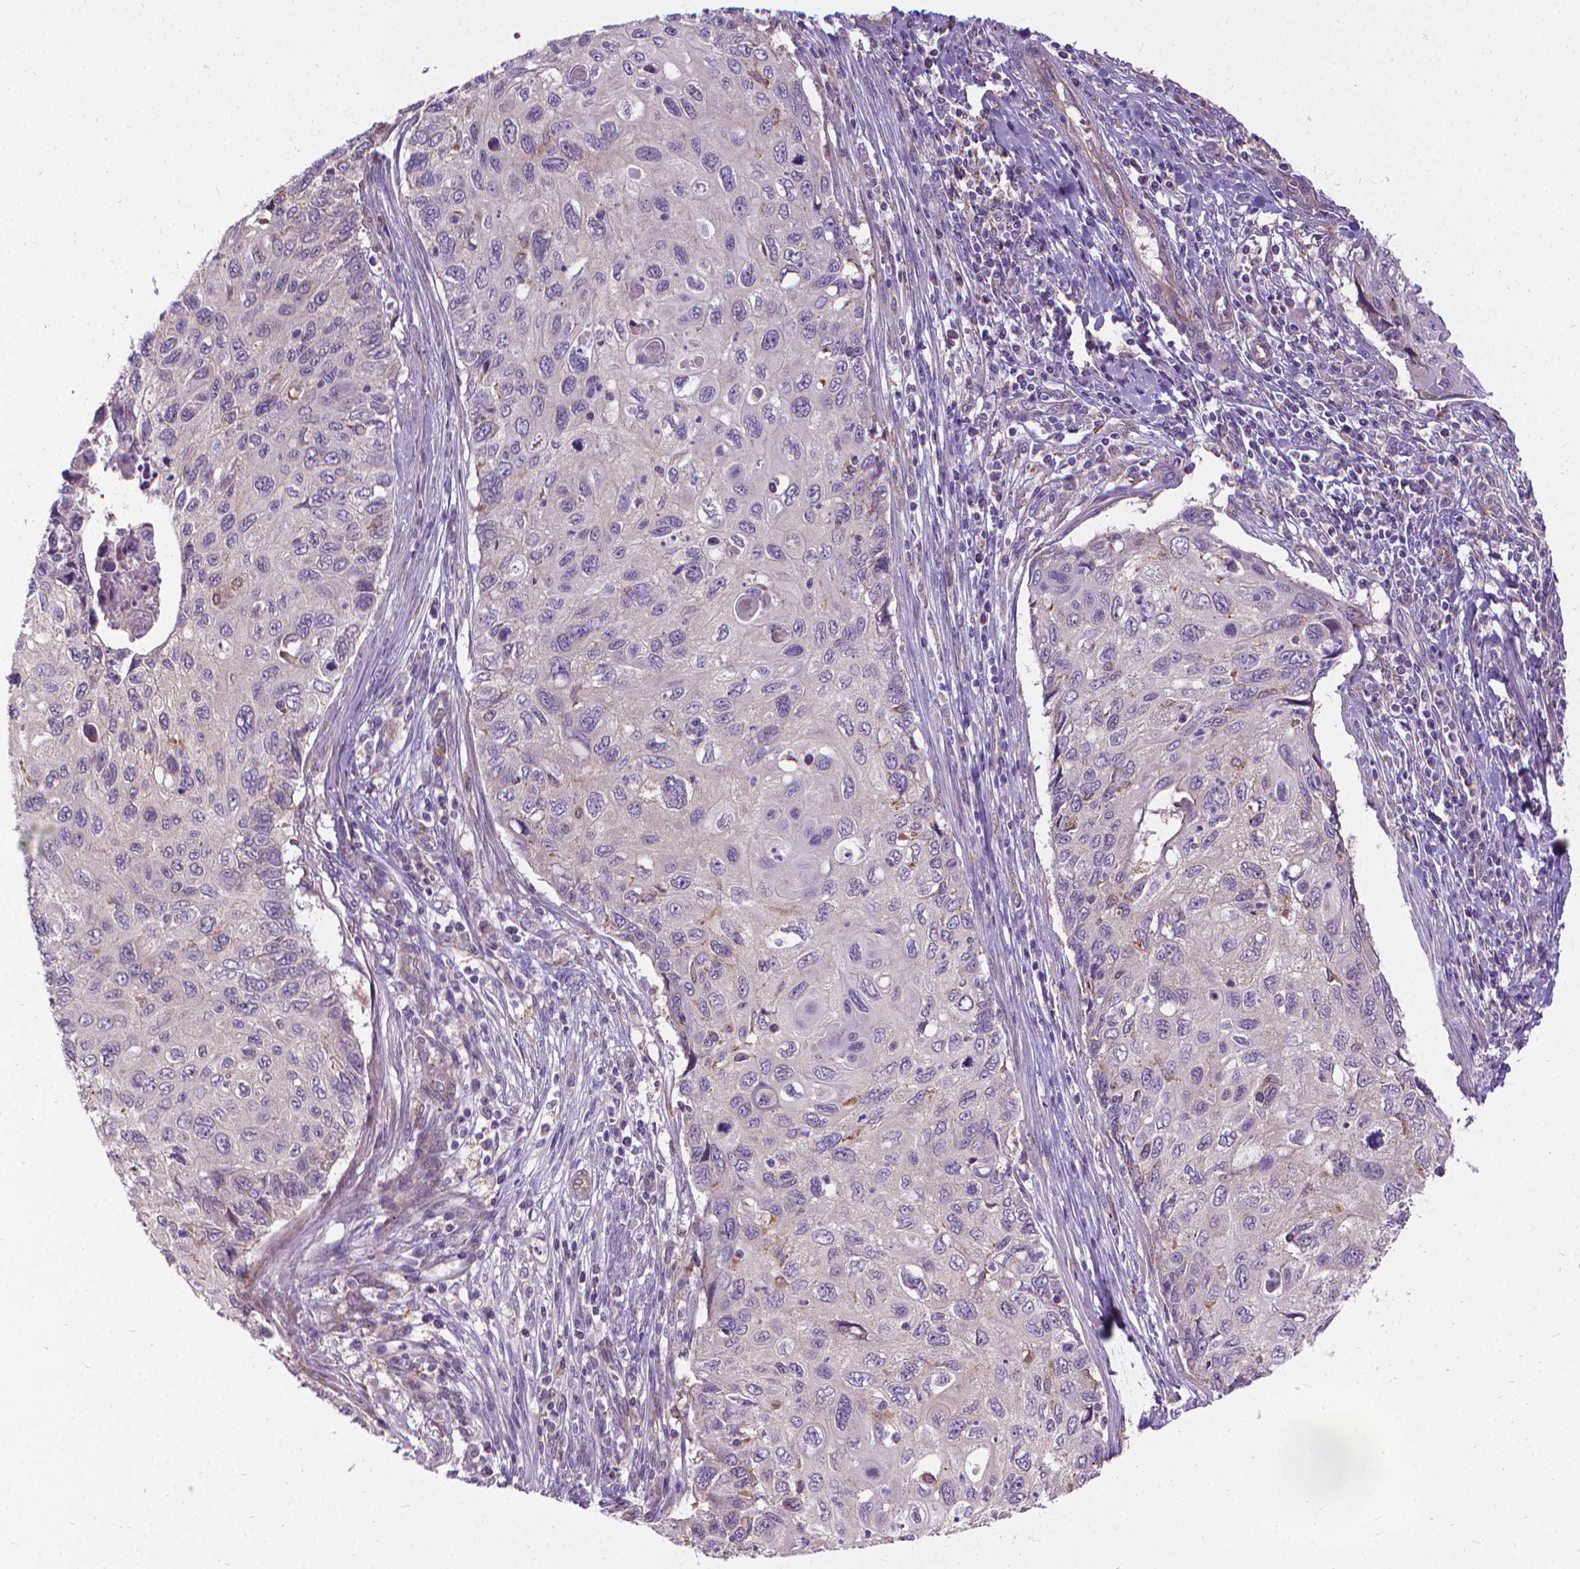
{"staining": {"intensity": "negative", "quantity": "none", "location": "none"}, "tissue": "cervical cancer", "cell_type": "Tumor cells", "image_type": "cancer", "snomed": [{"axis": "morphology", "description": "Squamous cell carcinoma, NOS"}, {"axis": "topography", "description": "Cervix"}], "caption": "Immunohistochemistry histopathology image of human squamous cell carcinoma (cervical) stained for a protein (brown), which demonstrates no expression in tumor cells.", "gene": "CFAP299", "patient": {"sex": "female", "age": 70}}